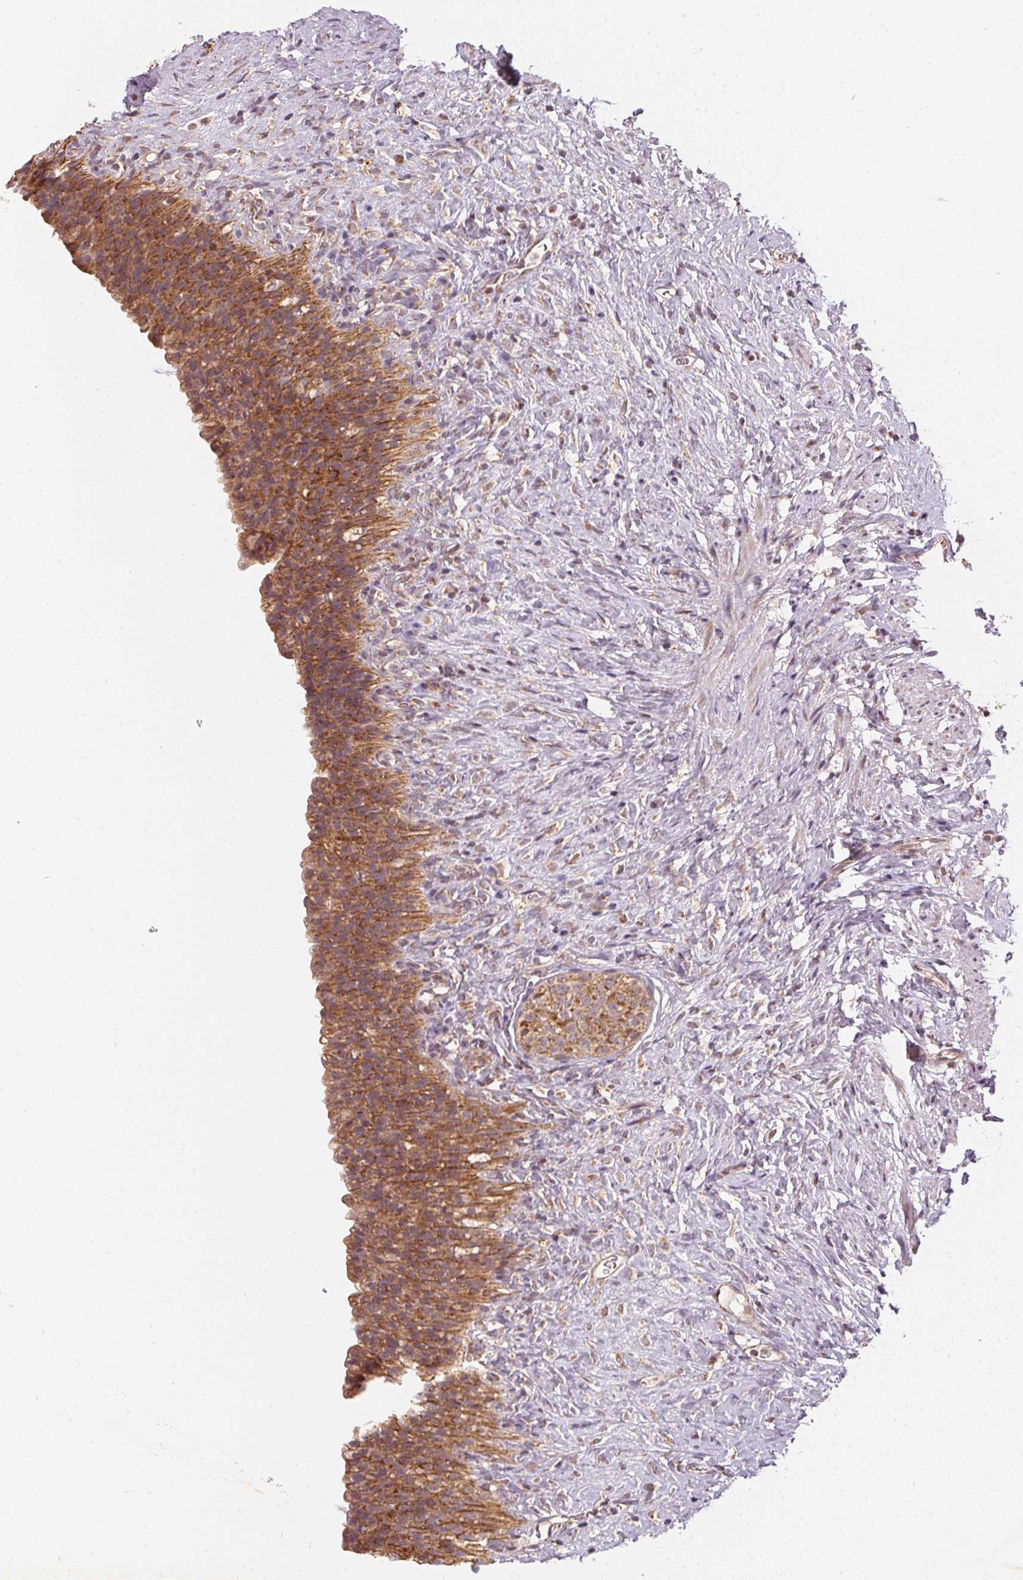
{"staining": {"intensity": "strong", "quantity": ">75%", "location": "cytoplasmic/membranous"}, "tissue": "urinary bladder", "cell_type": "Urothelial cells", "image_type": "normal", "snomed": [{"axis": "morphology", "description": "Normal tissue, NOS"}, {"axis": "topography", "description": "Urinary bladder"}, {"axis": "topography", "description": "Prostate"}], "caption": "A photomicrograph showing strong cytoplasmic/membranous expression in about >75% of urothelial cells in normal urinary bladder, as visualized by brown immunohistochemical staining.", "gene": "MATCAP1", "patient": {"sex": "male", "age": 76}}